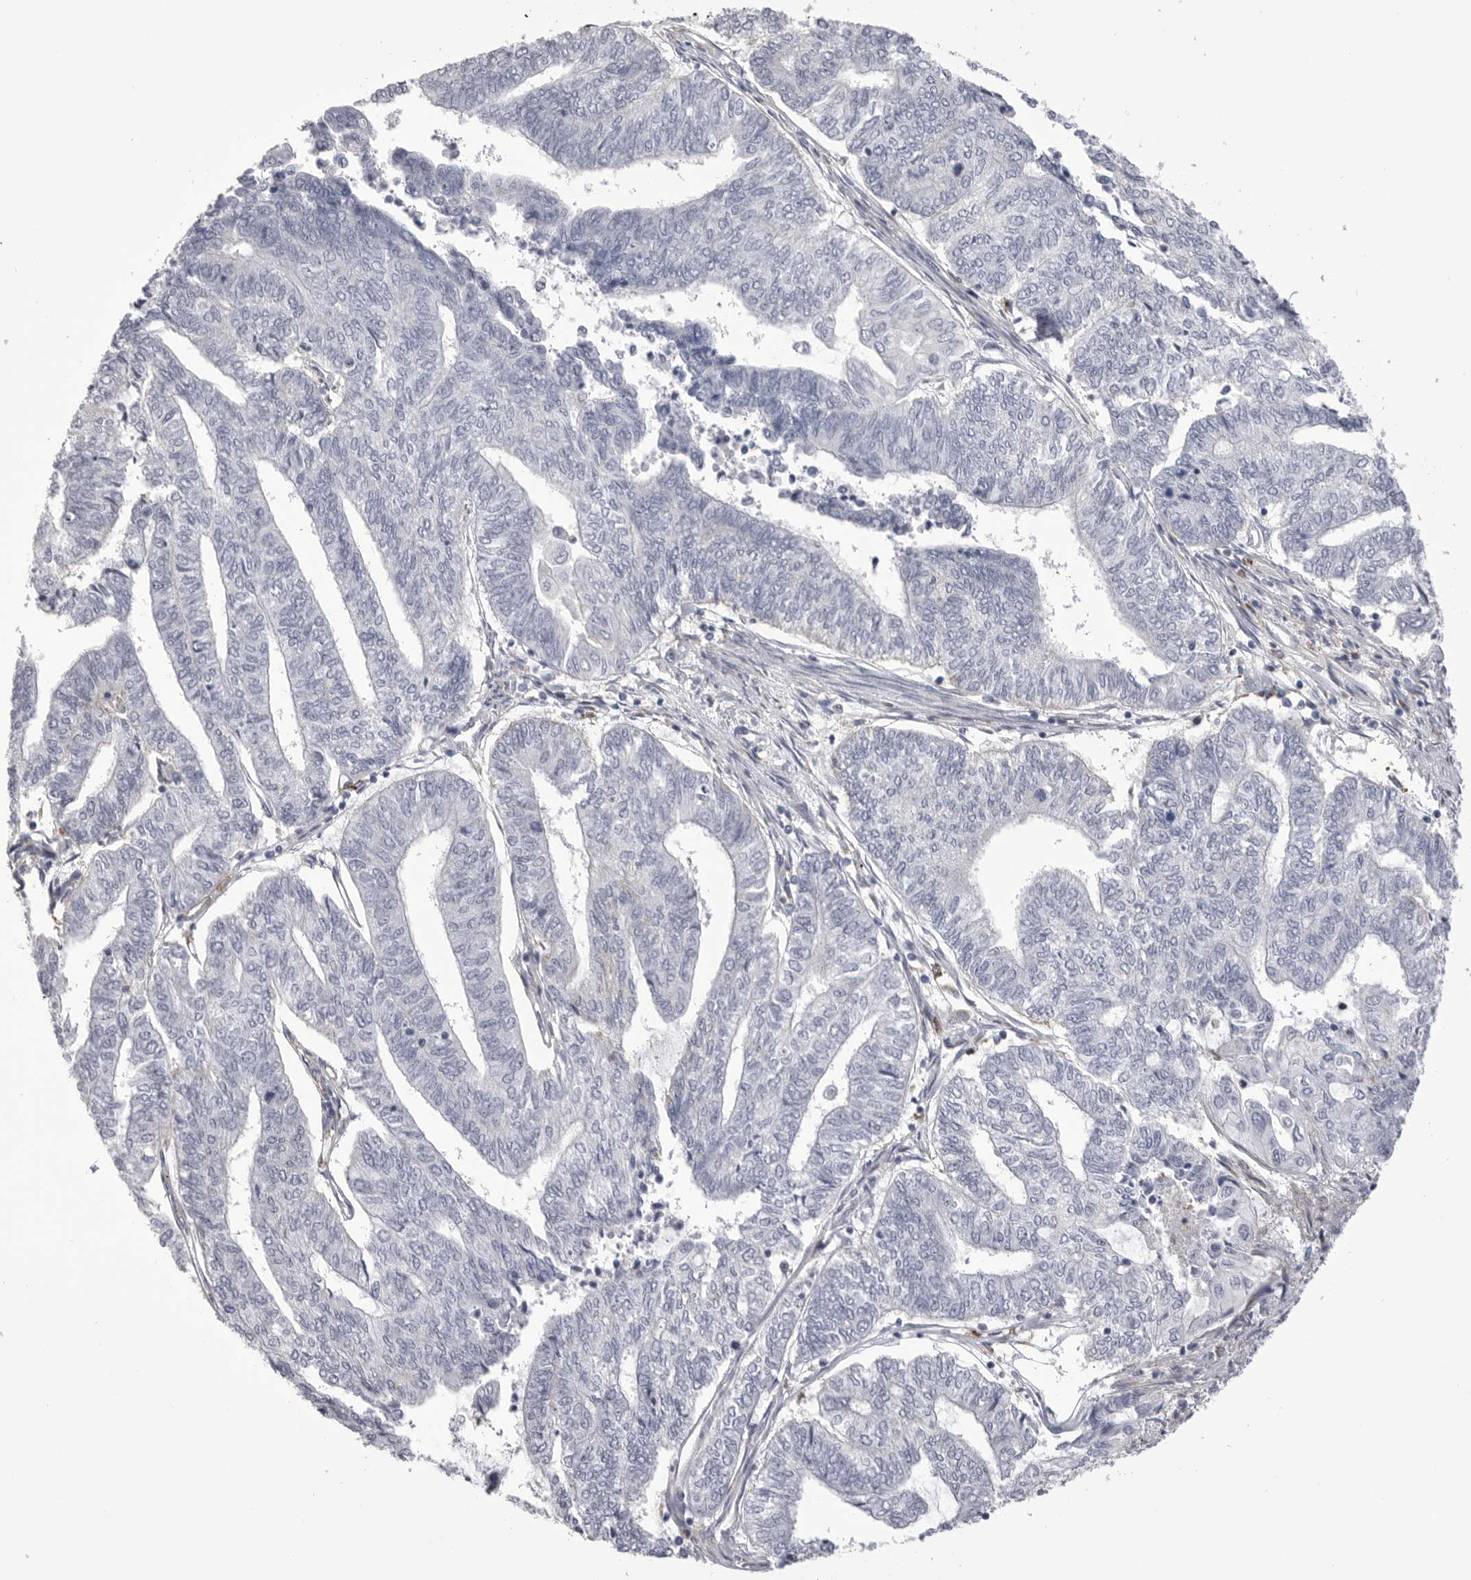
{"staining": {"intensity": "negative", "quantity": "none", "location": "none"}, "tissue": "endometrial cancer", "cell_type": "Tumor cells", "image_type": "cancer", "snomed": [{"axis": "morphology", "description": "Adenocarcinoma, NOS"}, {"axis": "topography", "description": "Uterus"}, {"axis": "topography", "description": "Endometrium"}], "caption": "Tumor cells are negative for brown protein staining in endometrial adenocarcinoma.", "gene": "PSPN", "patient": {"sex": "female", "age": 70}}